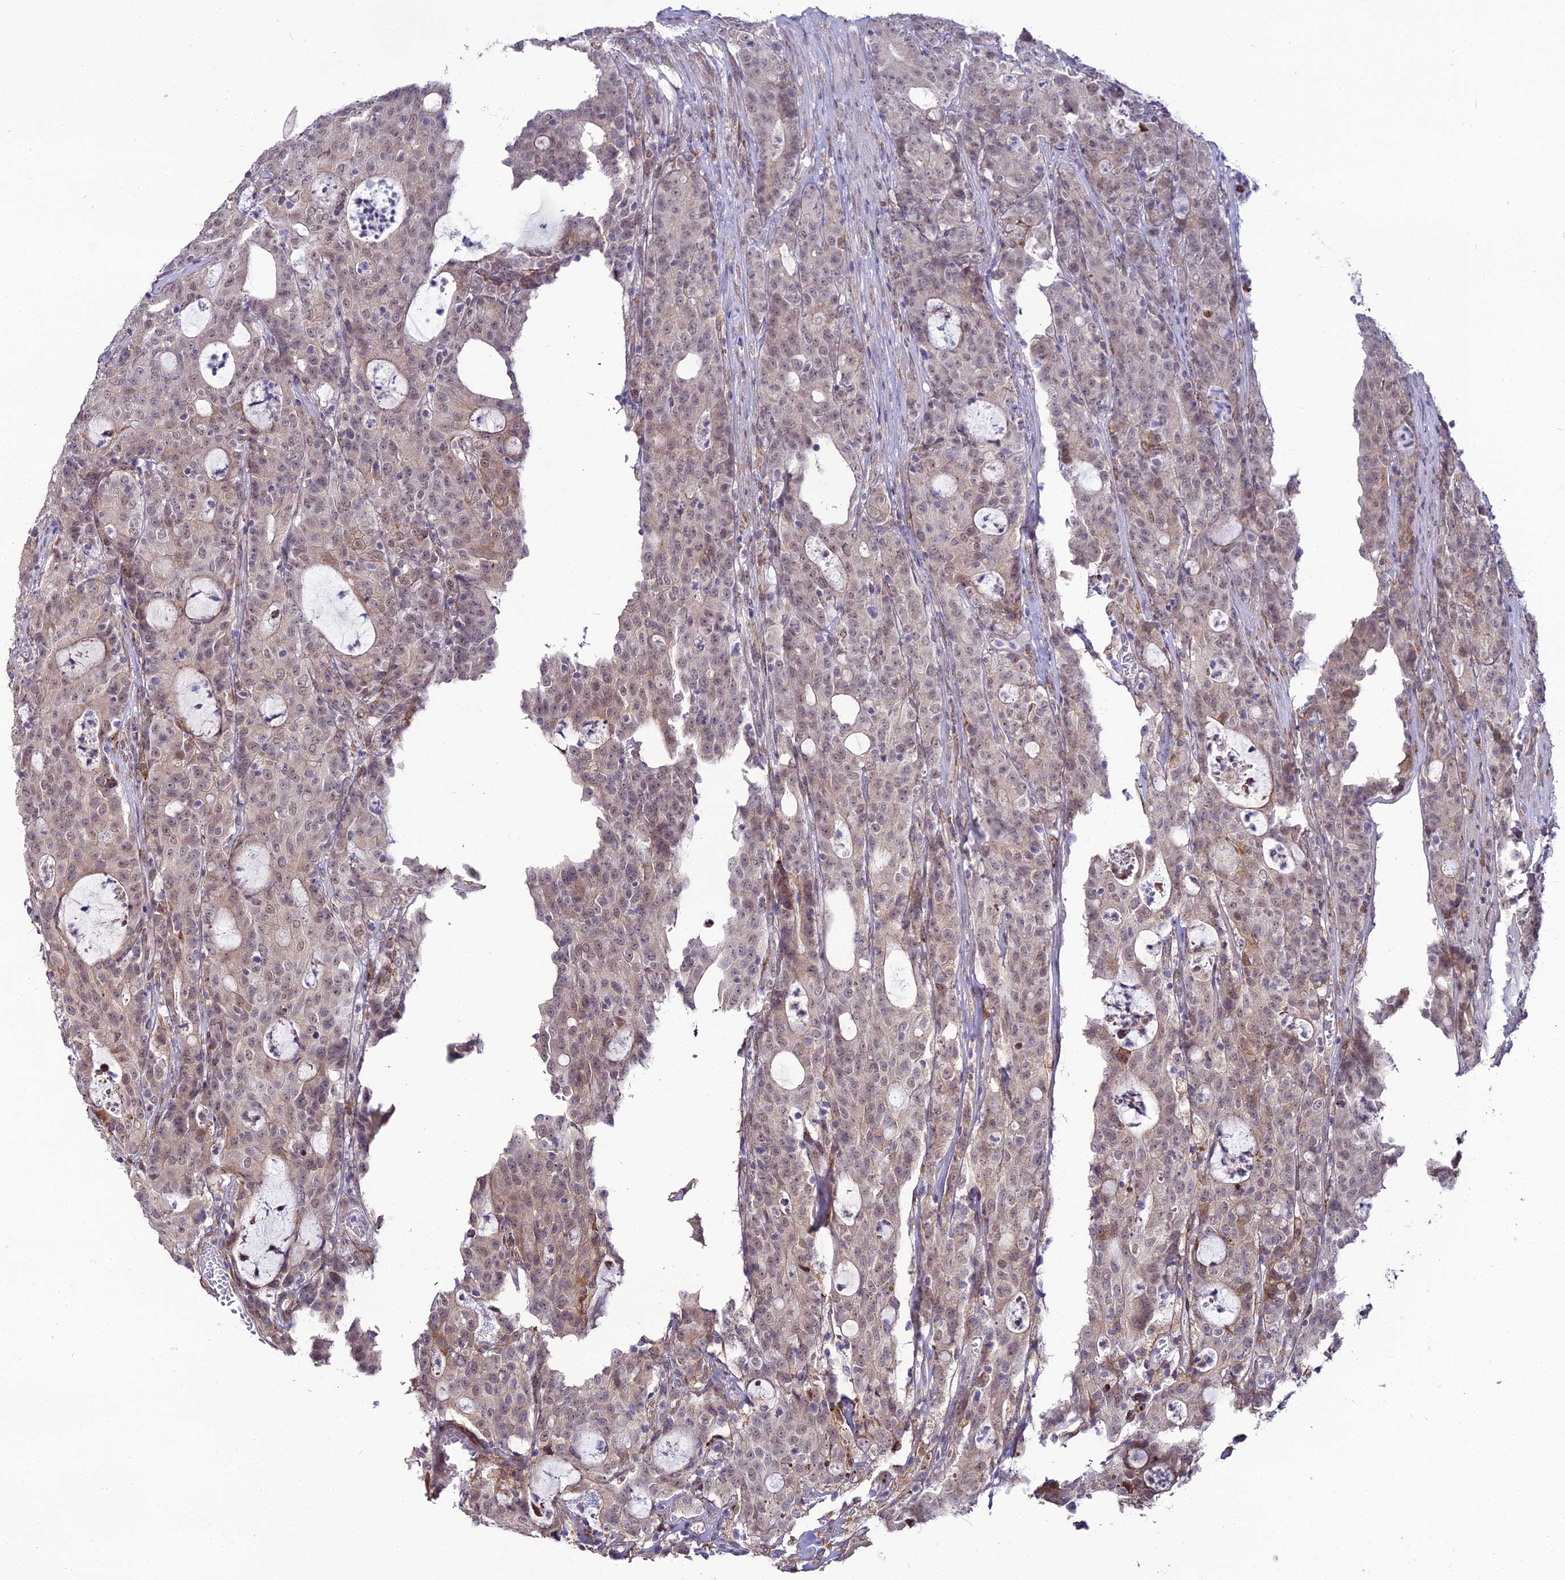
{"staining": {"intensity": "weak", "quantity": ">75%", "location": "cytoplasmic/membranous,nuclear"}, "tissue": "colorectal cancer", "cell_type": "Tumor cells", "image_type": "cancer", "snomed": [{"axis": "morphology", "description": "Adenocarcinoma, NOS"}, {"axis": "topography", "description": "Colon"}], "caption": "About >75% of tumor cells in human colorectal adenocarcinoma reveal weak cytoplasmic/membranous and nuclear protein staining as visualized by brown immunohistochemical staining.", "gene": "TROAP", "patient": {"sex": "male", "age": 83}}